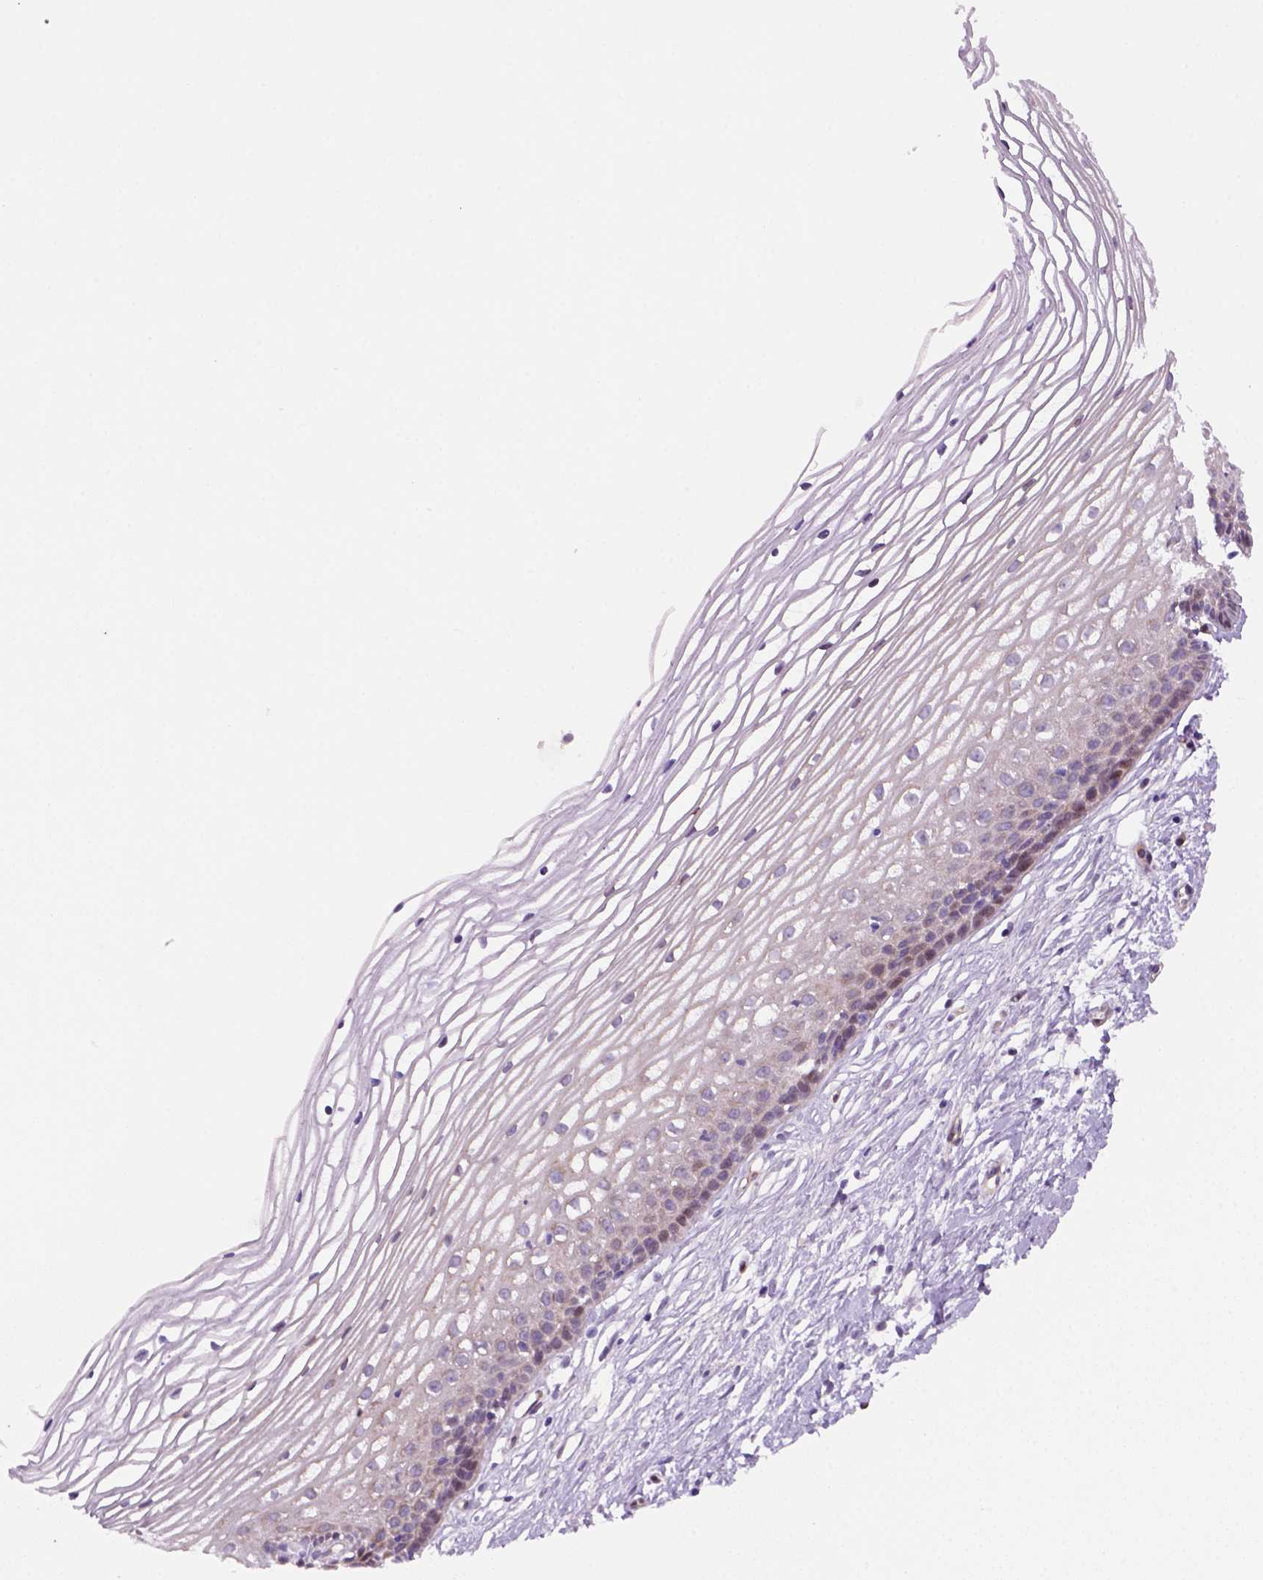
{"staining": {"intensity": "negative", "quantity": "none", "location": "none"}, "tissue": "cervix", "cell_type": "Glandular cells", "image_type": "normal", "snomed": [{"axis": "morphology", "description": "Normal tissue, NOS"}, {"axis": "topography", "description": "Cervix"}], "caption": "Image shows no significant protein expression in glandular cells of normal cervix. The staining was performed using DAB to visualize the protein expression in brown, while the nuclei were stained in blue with hematoxylin (Magnification: 20x).", "gene": "VSTM5", "patient": {"sex": "female", "age": 40}}